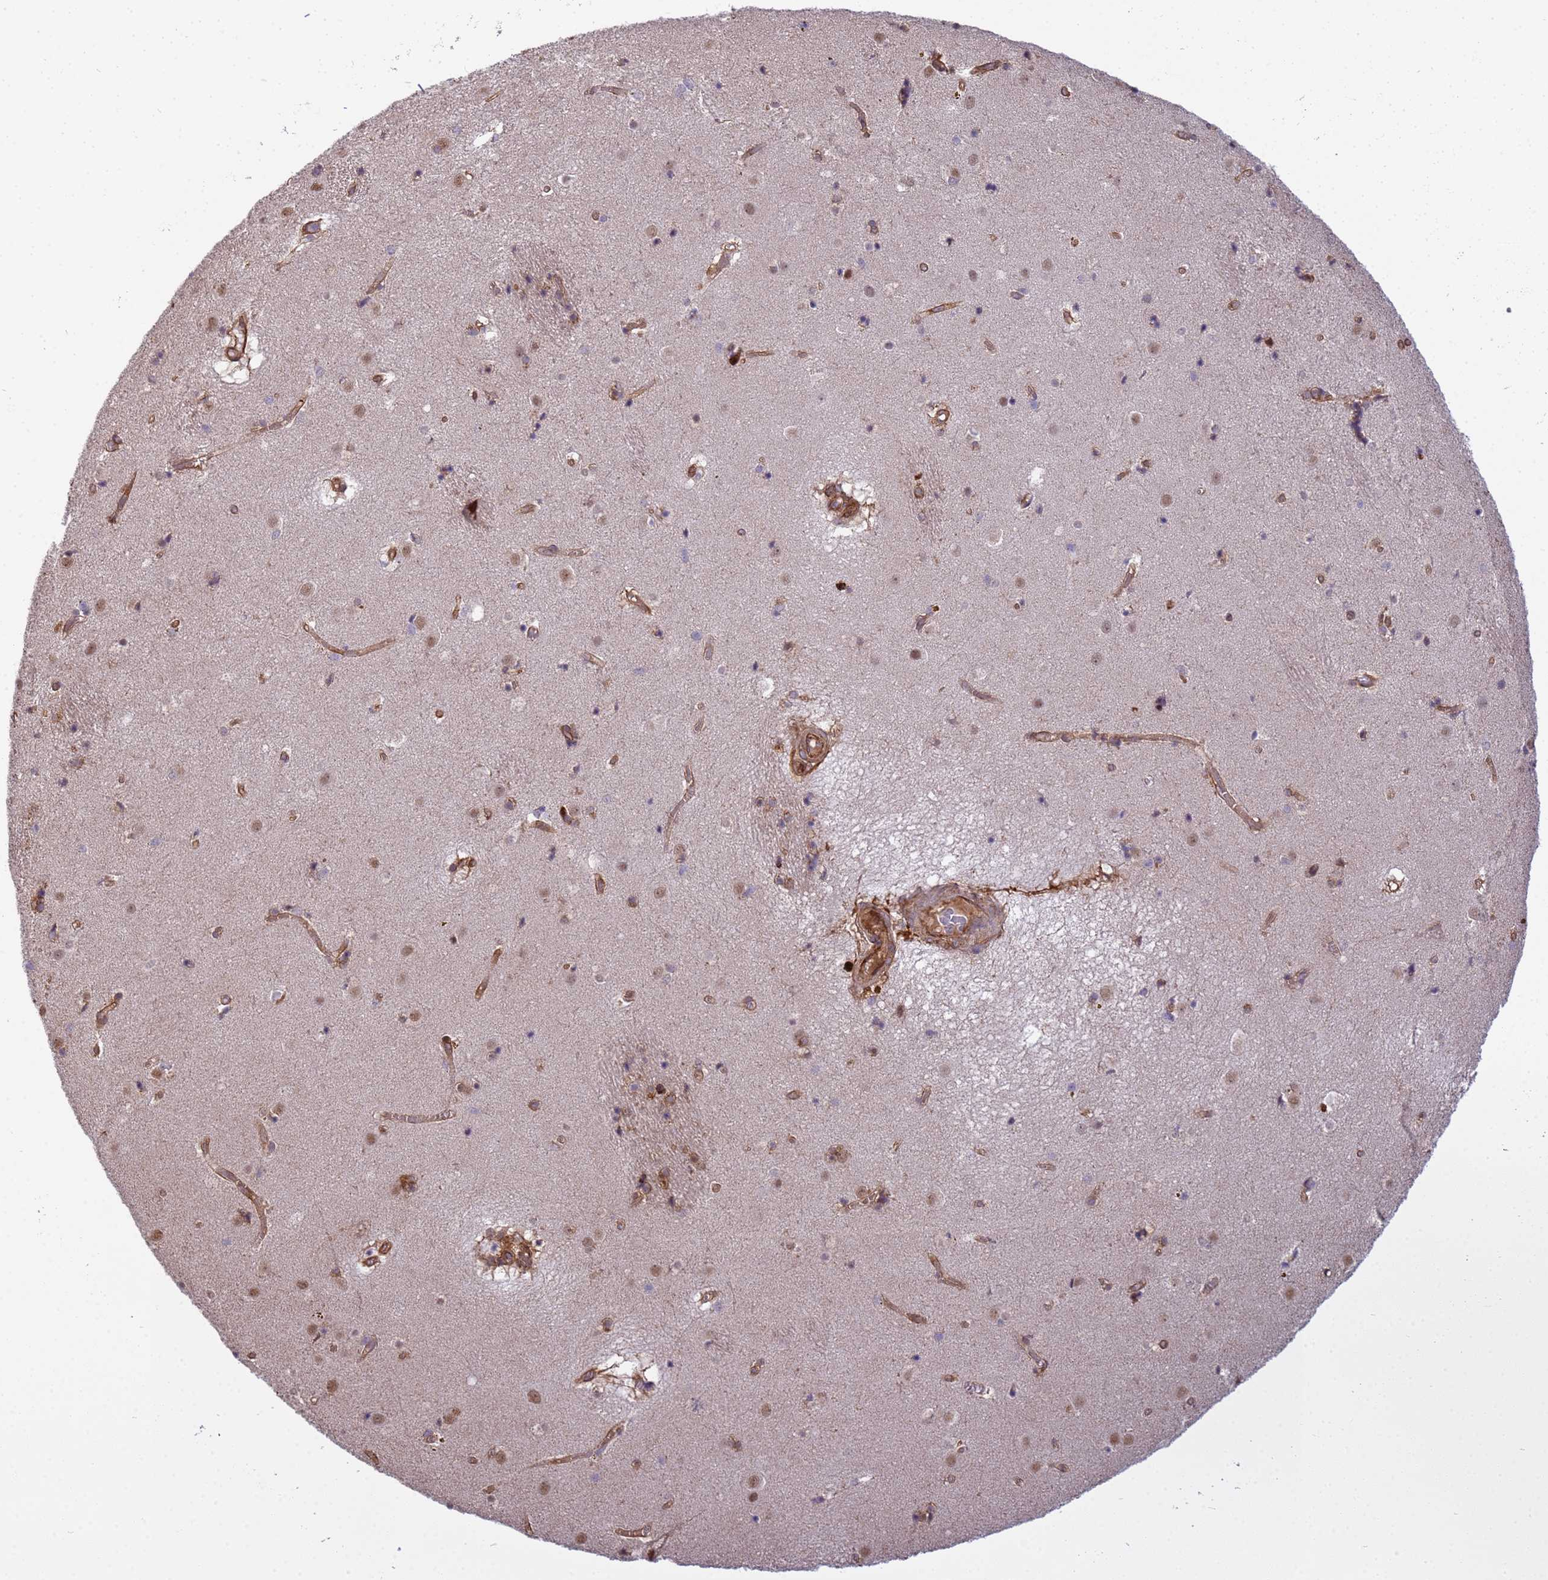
{"staining": {"intensity": "moderate", "quantity": "<25%", "location": "nuclear"}, "tissue": "caudate", "cell_type": "Glial cells", "image_type": "normal", "snomed": [{"axis": "morphology", "description": "Normal tissue, NOS"}, {"axis": "topography", "description": "Lateral ventricle wall"}], "caption": "Protein staining of benign caudate exhibits moderate nuclear staining in about <25% of glial cells.", "gene": "ITGB4", "patient": {"sex": "male", "age": 70}}